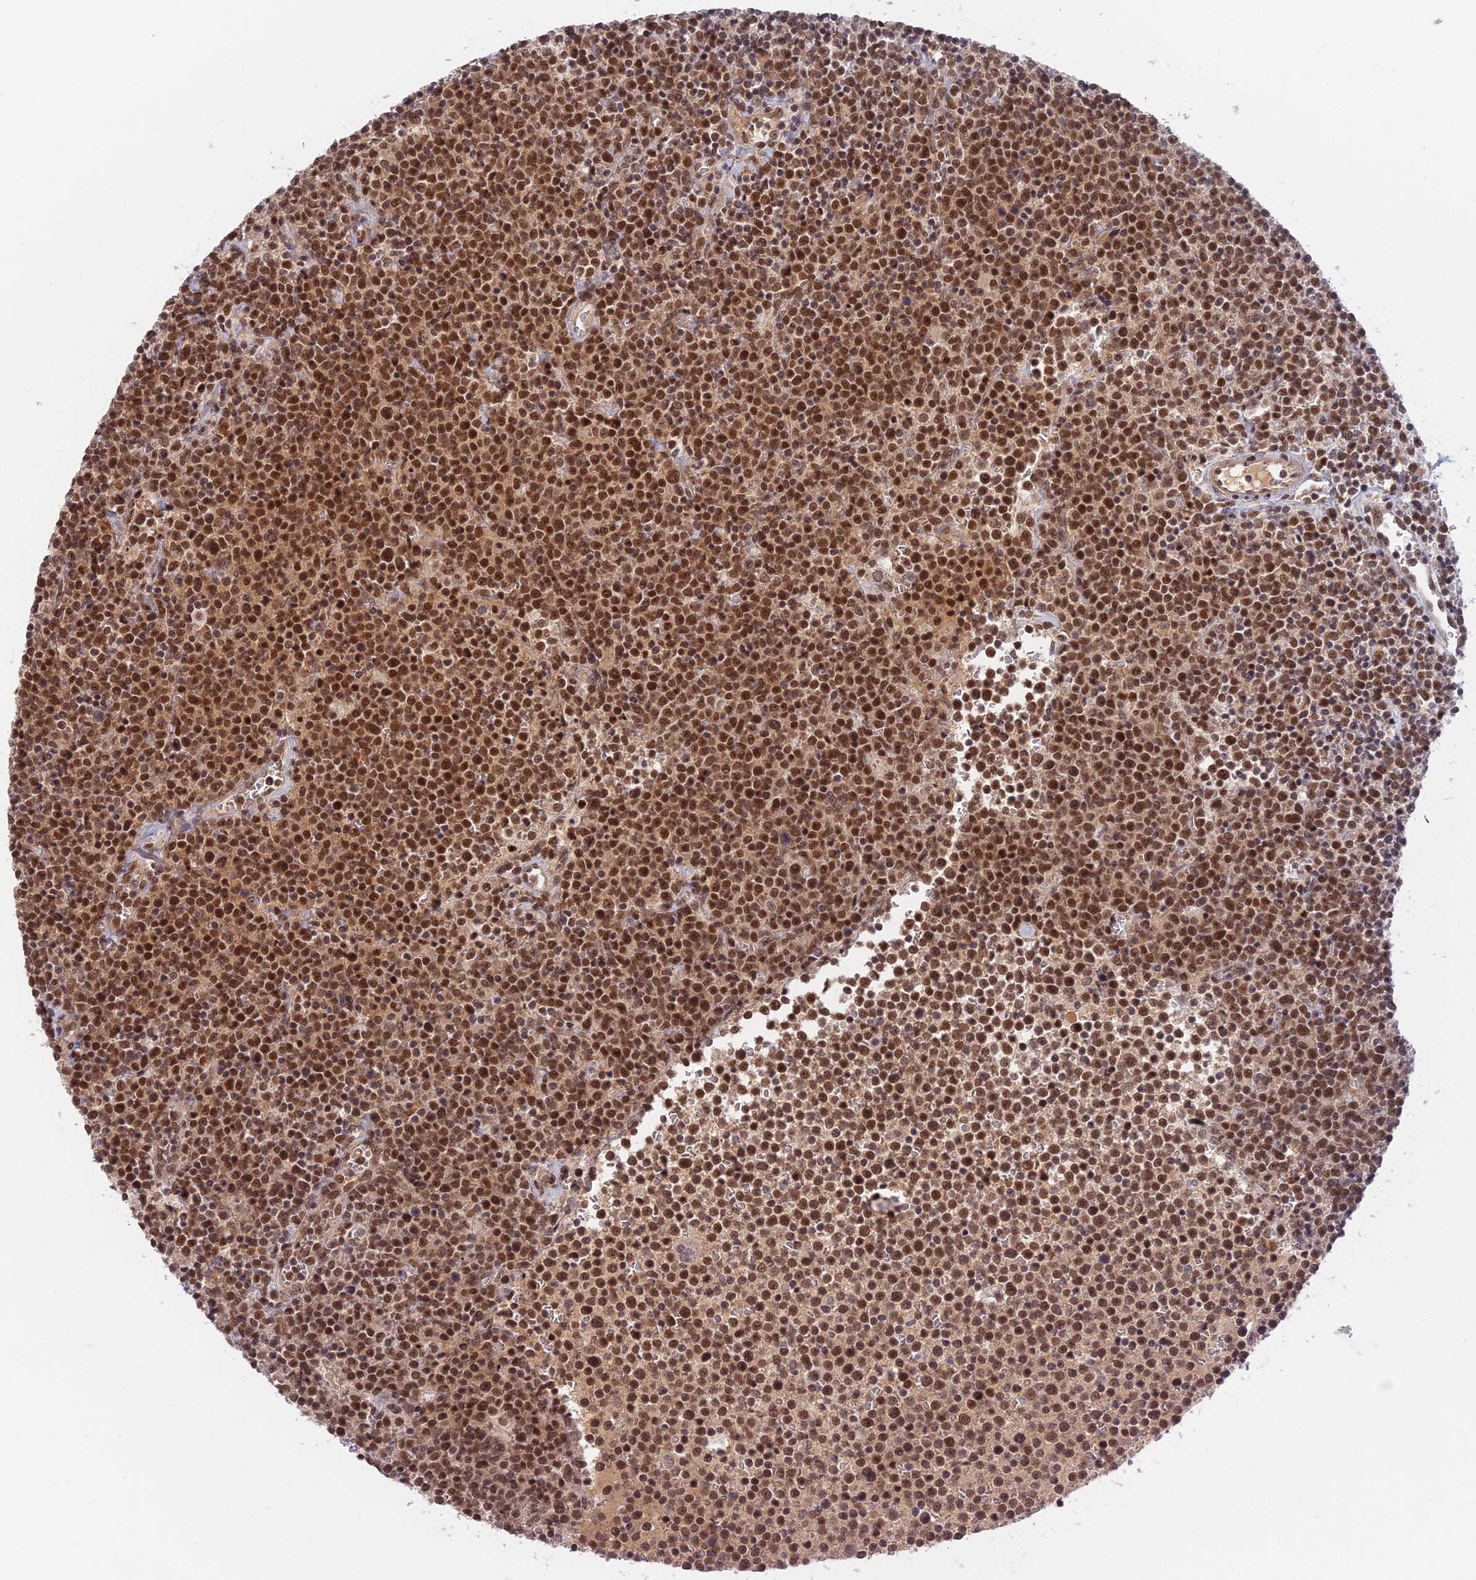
{"staining": {"intensity": "strong", "quantity": ">75%", "location": "nuclear"}, "tissue": "lymphoma", "cell_type": "Tumor cells", "image_type": "cancer", "snomed": [{"axis": "morphology", "description": "Malignant lymphoma, non-Hodgkin's type, High grade"}, {"axis": "topography", "description": "Lymph node"}], "caption": "A high amount of strong nuclear positivity is seen in about >75% of tumor cells in lymphoma tissue. Immunohistochemistry stains the protein of interest in brown and the nuclei are stained blue.", "gene": "TCEA2", "patient": {"sex": "male", "age": 61}}